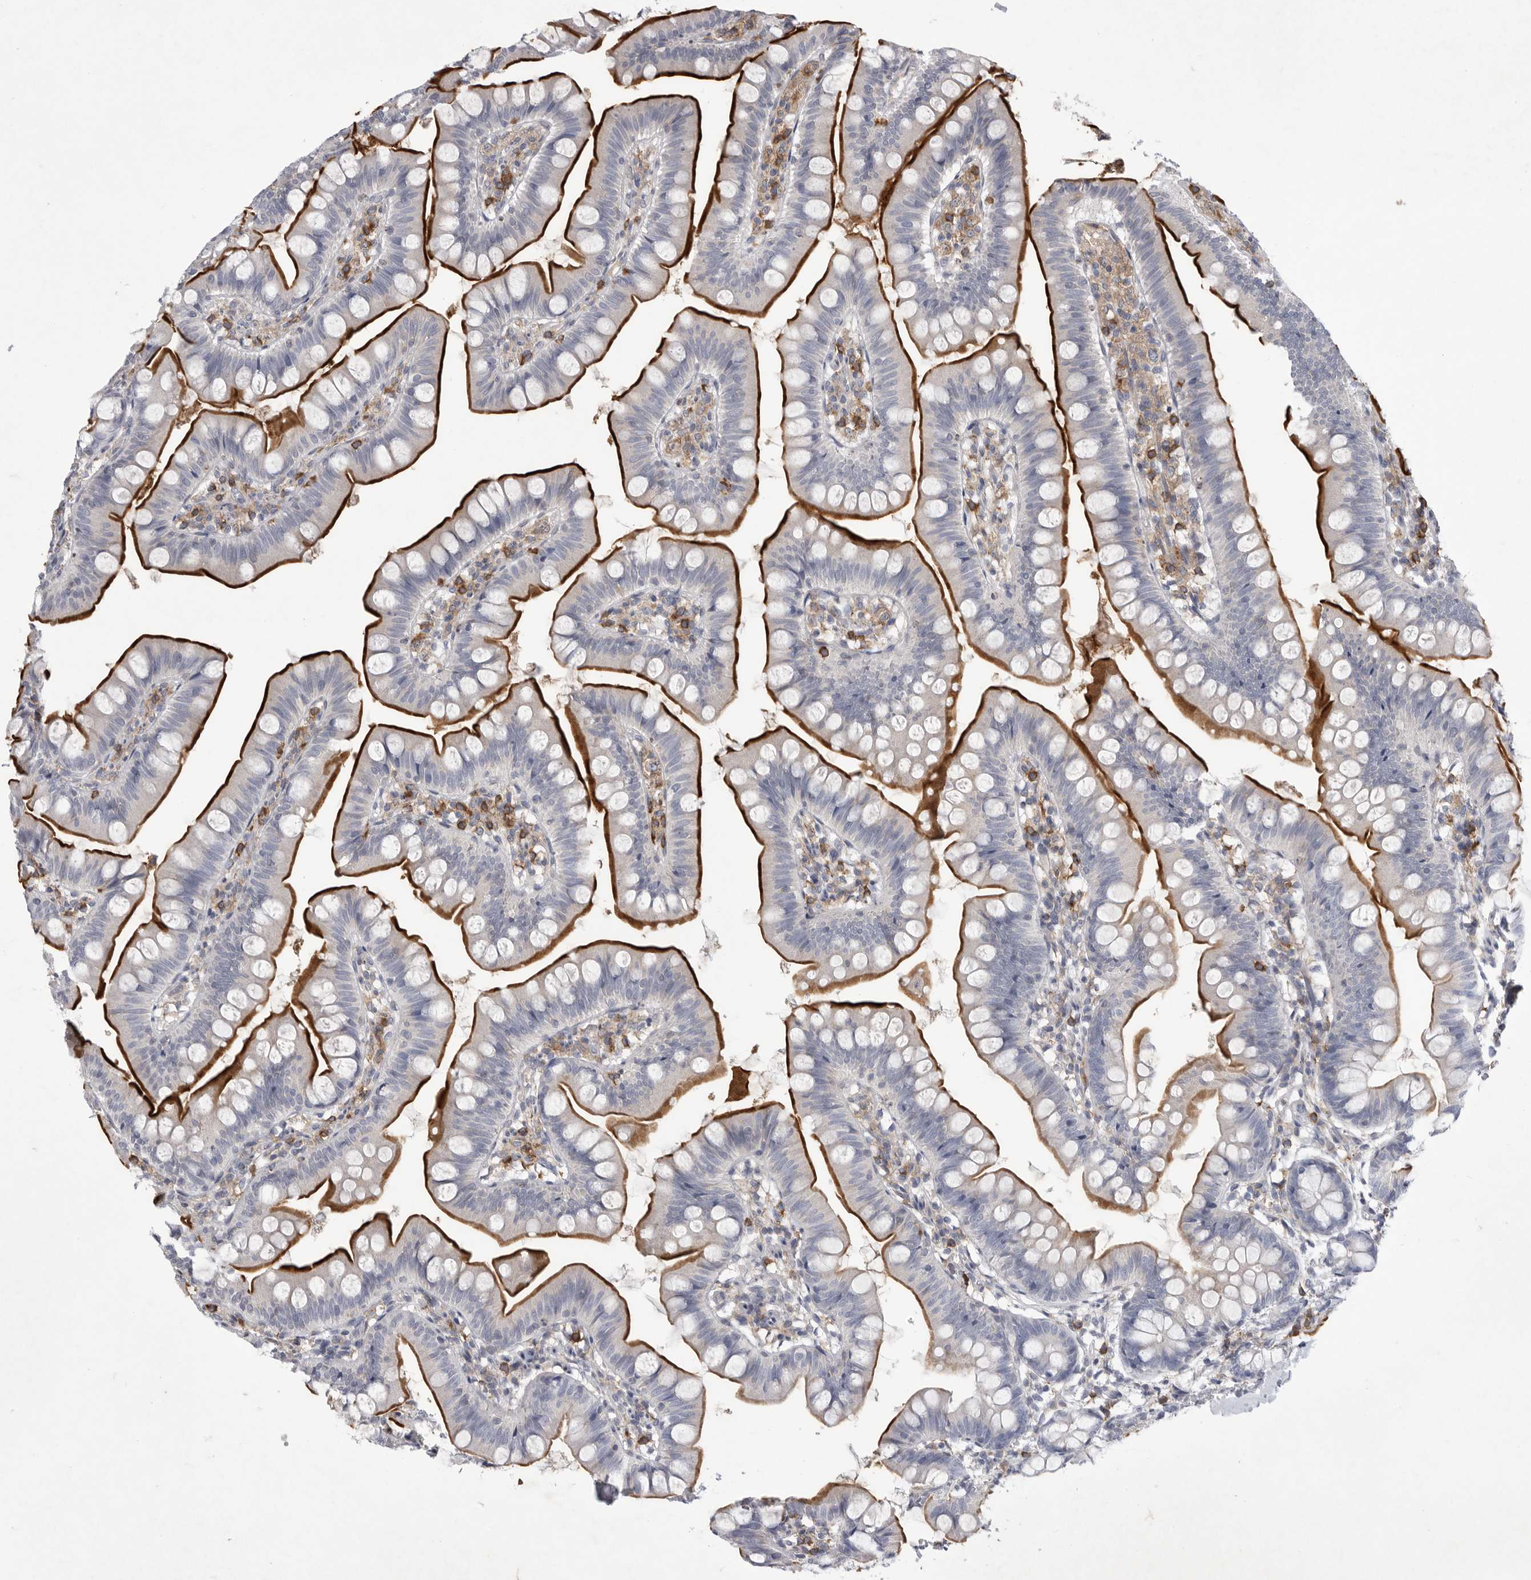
{"staining": {"intensity": "strong", "quantity": ">75%", "location": "cytoplasmic/membranous"}, "tissue": "small intestine", "cell_type": "Glandular cells", "image_type": "normal", "snomed": [{"axis": "morphology", "description": "Normal tissue, NOS"}, {"axis": "topography", "description": "Small intestine"}], "caption": "Immunohistochemistry (DAB) staining of unremarkable human small intestine exhibits strong cytoplasmic/membranous protein expression in about >75% of glandular cells.", "gene": "SIGLEC10", "patient": {"sex": "male", "age": 7}}